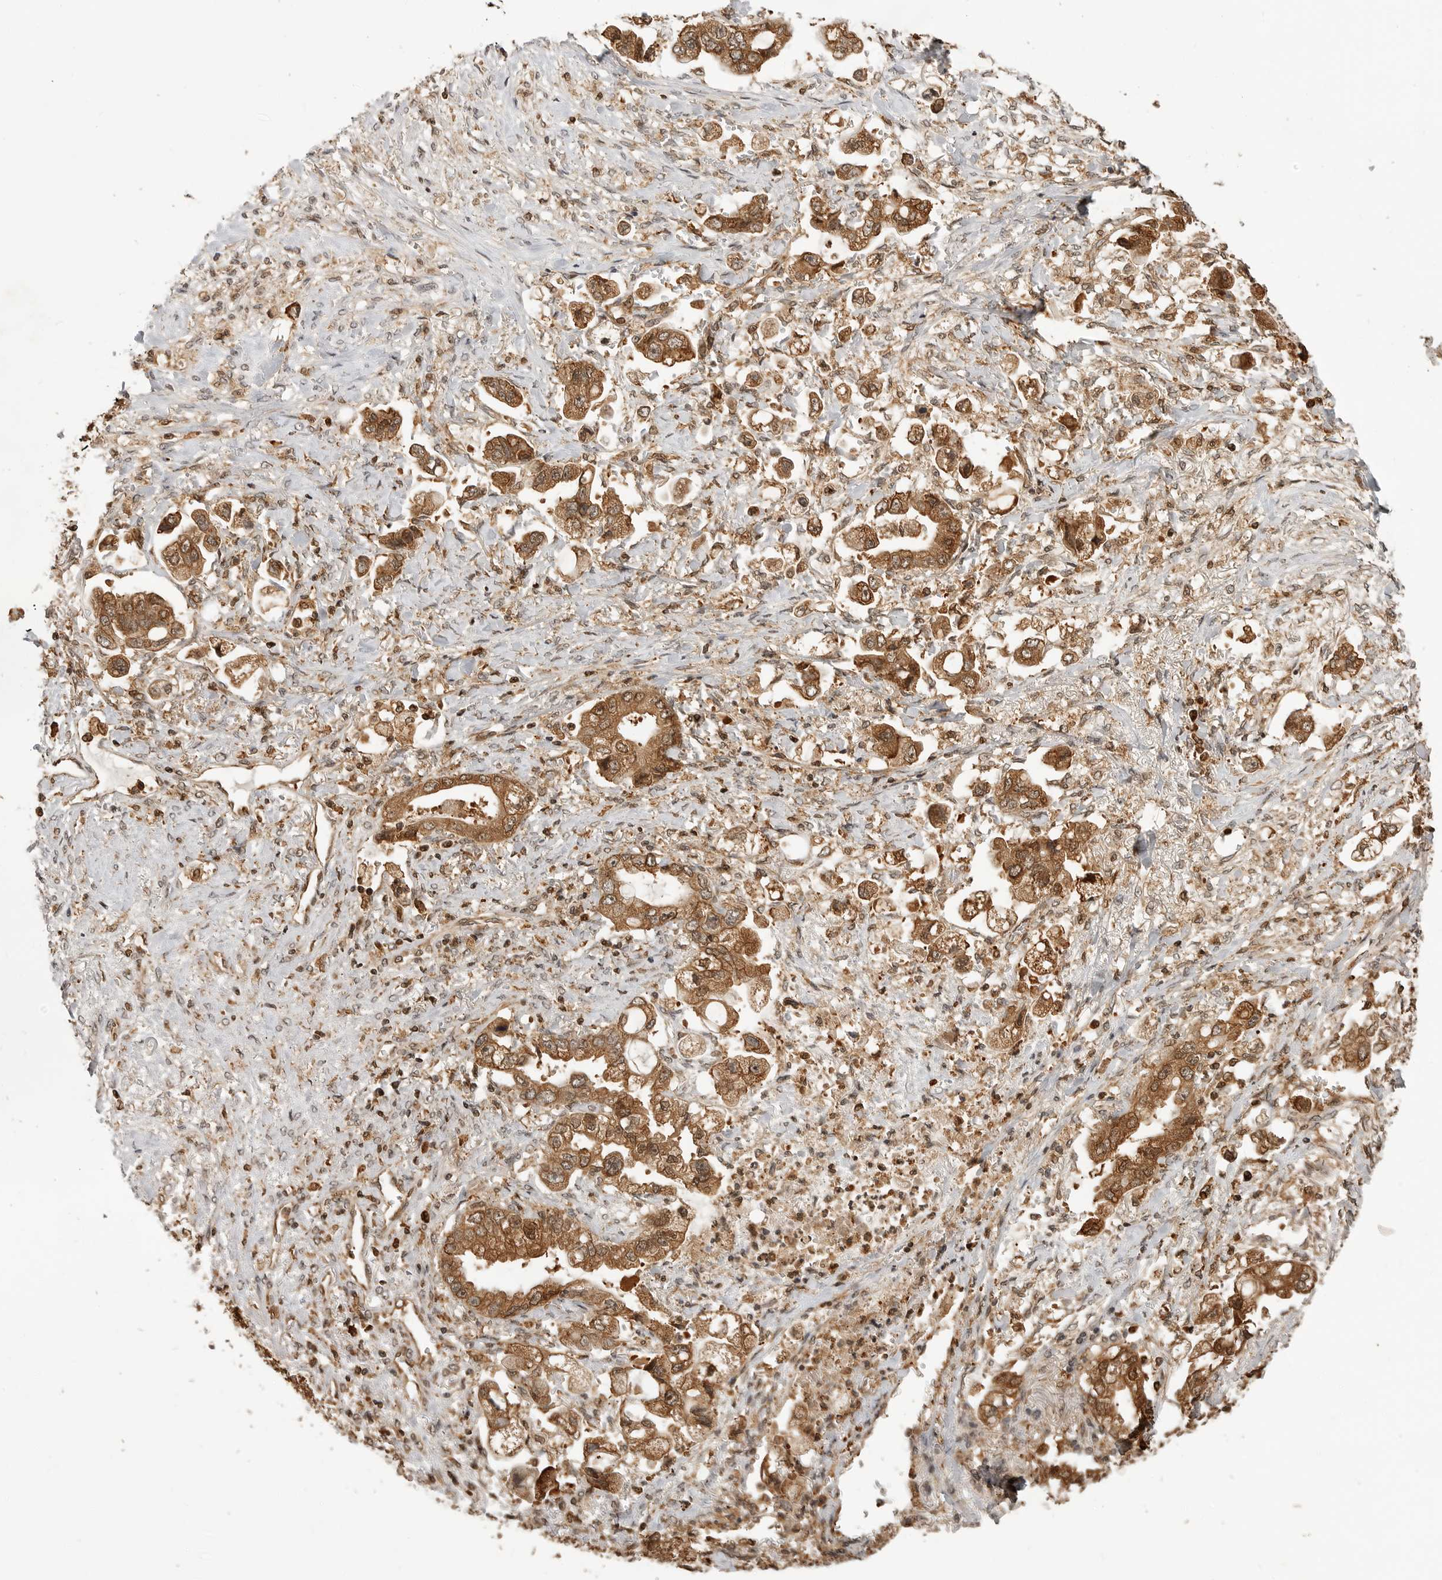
{"staining": {"intensity": "strong", "quantity": ">75%", "location": "cytoplasmic/membranous,nuclear"}, "tissue": "stomach cancer", "cell_type": "Tumor cells", "image_type": "cancer", "snomed": [{"axis": "morphology", "description": "Adenocarcinoma, NOS"}, {"axis": "topography", "description": "Stomach"}], "caption": "Tumor cells demonstrate strong cytoplasmic/membranous and nuclear expression in approximately >75% of cells in stomach cancer (adenocarcinoma).", "gene": "BMP2K", "patient": {"sex": "male", "age": 62}}